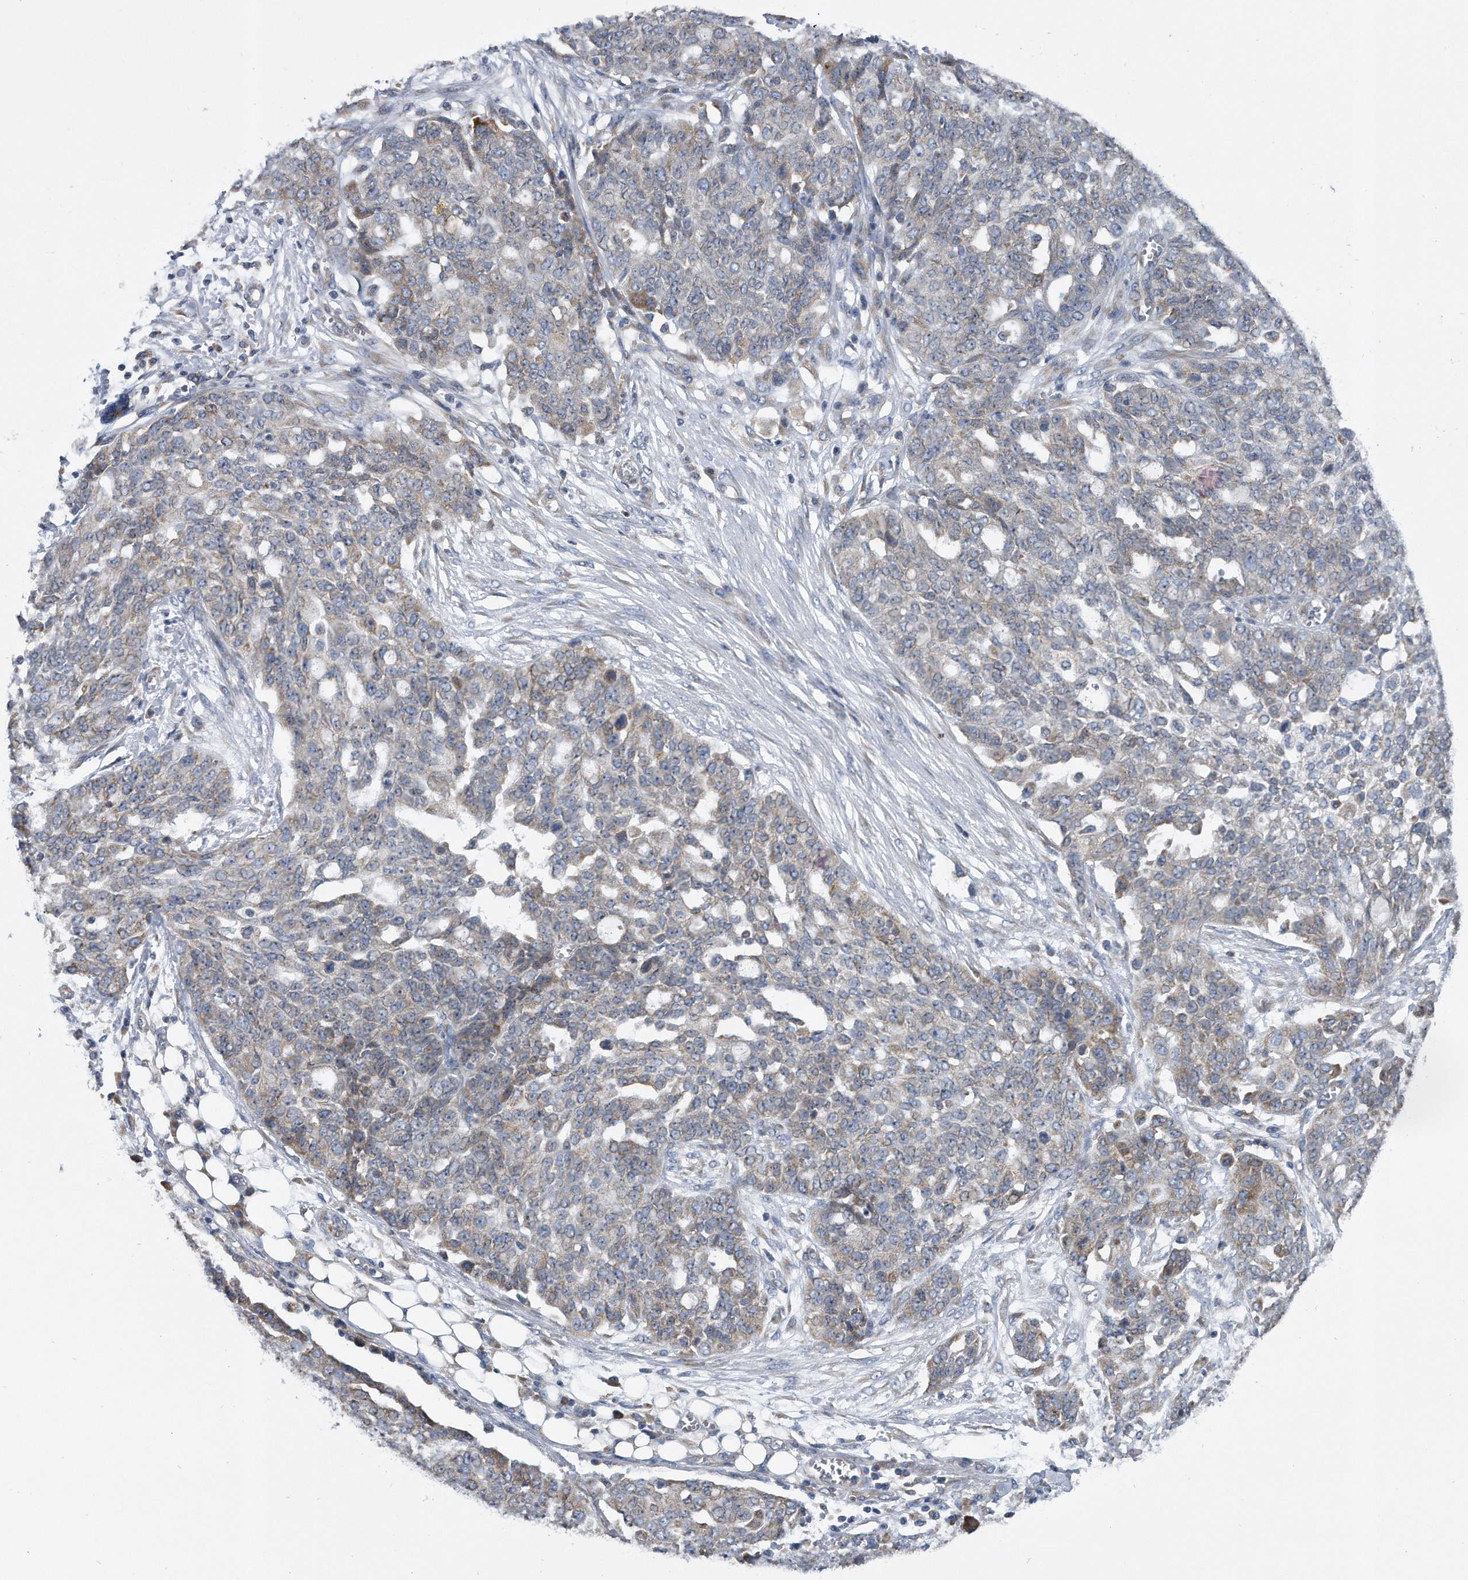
{"staining": {"intensity": "weak", "quantity": "<25%", "location": "cytoplasmic/membranous"}, "tissue": "ovarian cancer", "cell_type": "Tumor cells", "image_type": "cancer", "snomed": [{"axis": "morphology", "description": "Cystadenocarcinoma, serous, NOS"}, {"axis": "topography", "description": "Soft tissue"}, {"axis": "topography", "description": "Ovary"}], "caption": "High magnification brightfield microscopy of ovarian cancer (serous cystadenocarcinoma) stained with DAB (brown) and counterstained with hematoxylin (blue): tumor cells show no significant positivity. (Immunohistochemistry, brightfield microscopy, high magnification).", "gene": "CCDC47", "patient": {"sex": "female", "age": 57}}